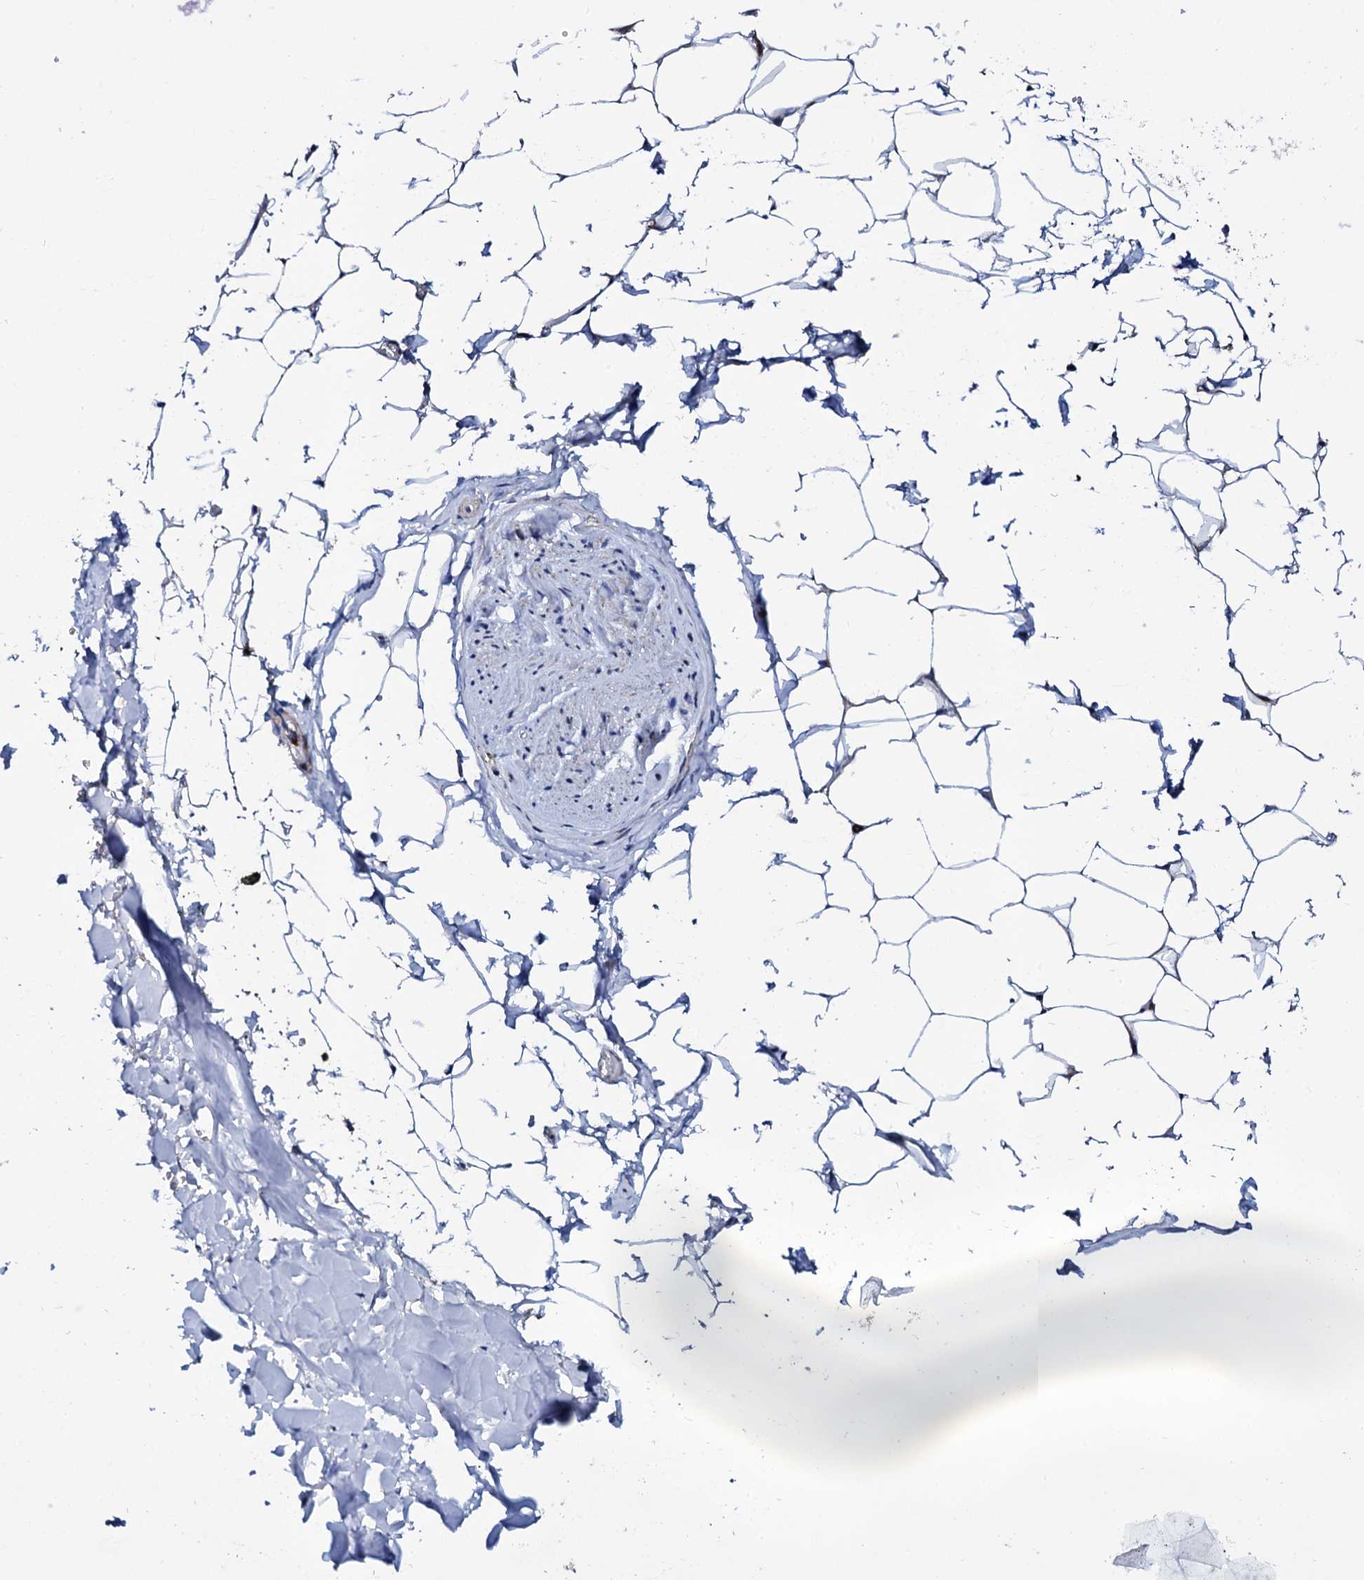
{"staining": {"intensity": "negative", "quantity": "none", "location": "none"}, "tissue": "adipose tissue", "cell_type": "Adipocytes", "image_type": "normal", "snomed": [{"axis": "morphology", "description": "Normal tissue, NOS"}, {"axis": "morphology", "description": "Adenocarcinoma, Low grade"}, {"axis": "topography", "description": "Prostate"}, {"axis": "topography", "description": "Peripheral nerve tissue"}], "caption": "The micrograph shows no significant staining in adipocytes of adipose tissue.", "gene": "TCIRG1", "patient": {"sex": "male", "age": 63}}